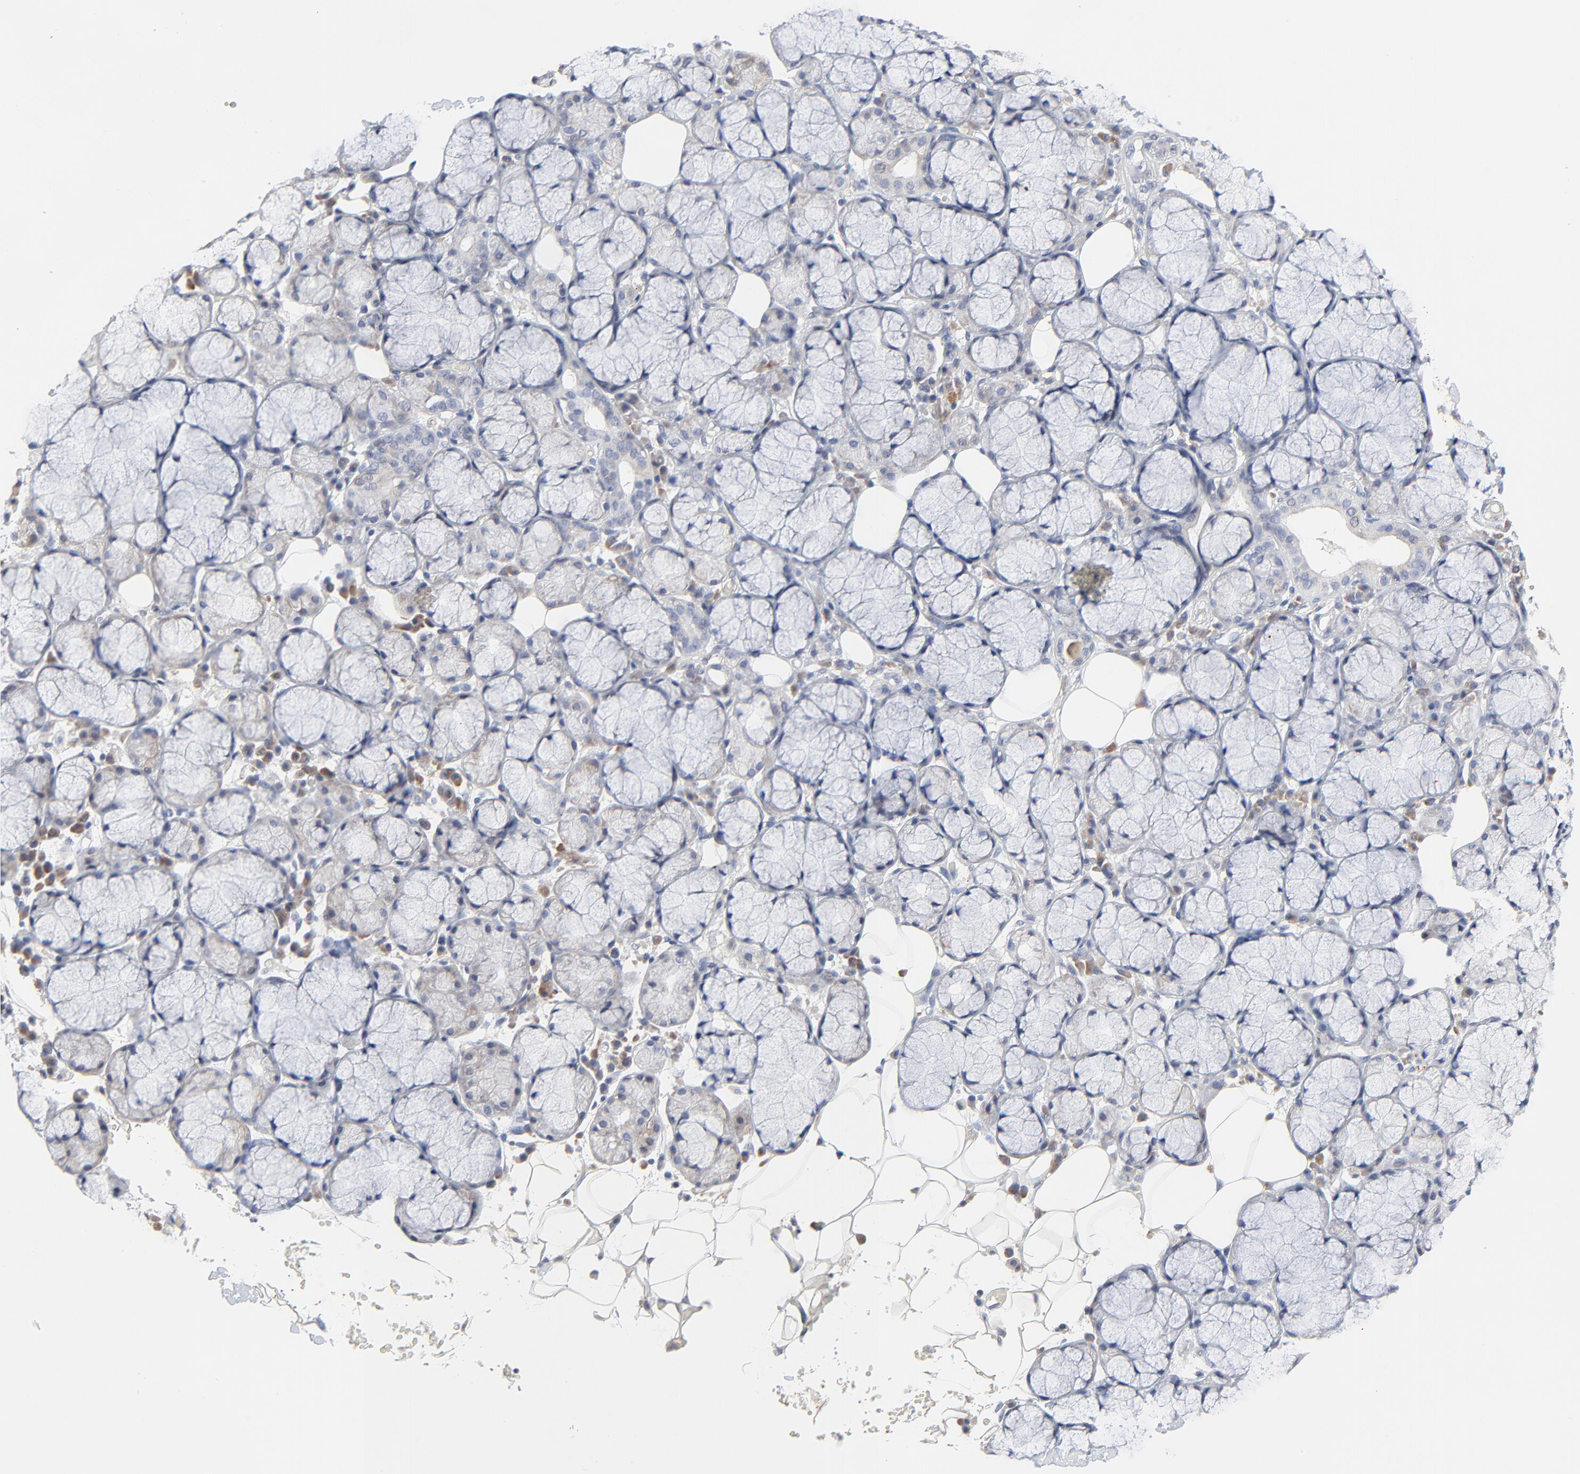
{"staining": {"intensity": "negative", "quantity": "none", "location": "none"}, "tissue": "salivary gland", "cell_type": "Glandular cells", "image_type": "normal", "snomed": [{"axis": "morphology", "description": "Normal tissue, NOS"}, {"axis": "topography", "description": "Skeletal muscle"}, {"axis": "topography", "description": "Oral tissue"}, {"axis": "topography", "description": "Salivary gland"}, {"axis": "topography", "description": "Peripheral nerve tissue"}], "caption": "IHC of normal salivary gland demonstrates no expression in glandular cells. (Stains: DAB (3,3'-diaminobenzidine) IHC with hematoxylin counter stain, Microscopy: brightfield microscopy at high magnification).", "gene": "NLGN3", "patient": {"sex": "male", "age": 54}}